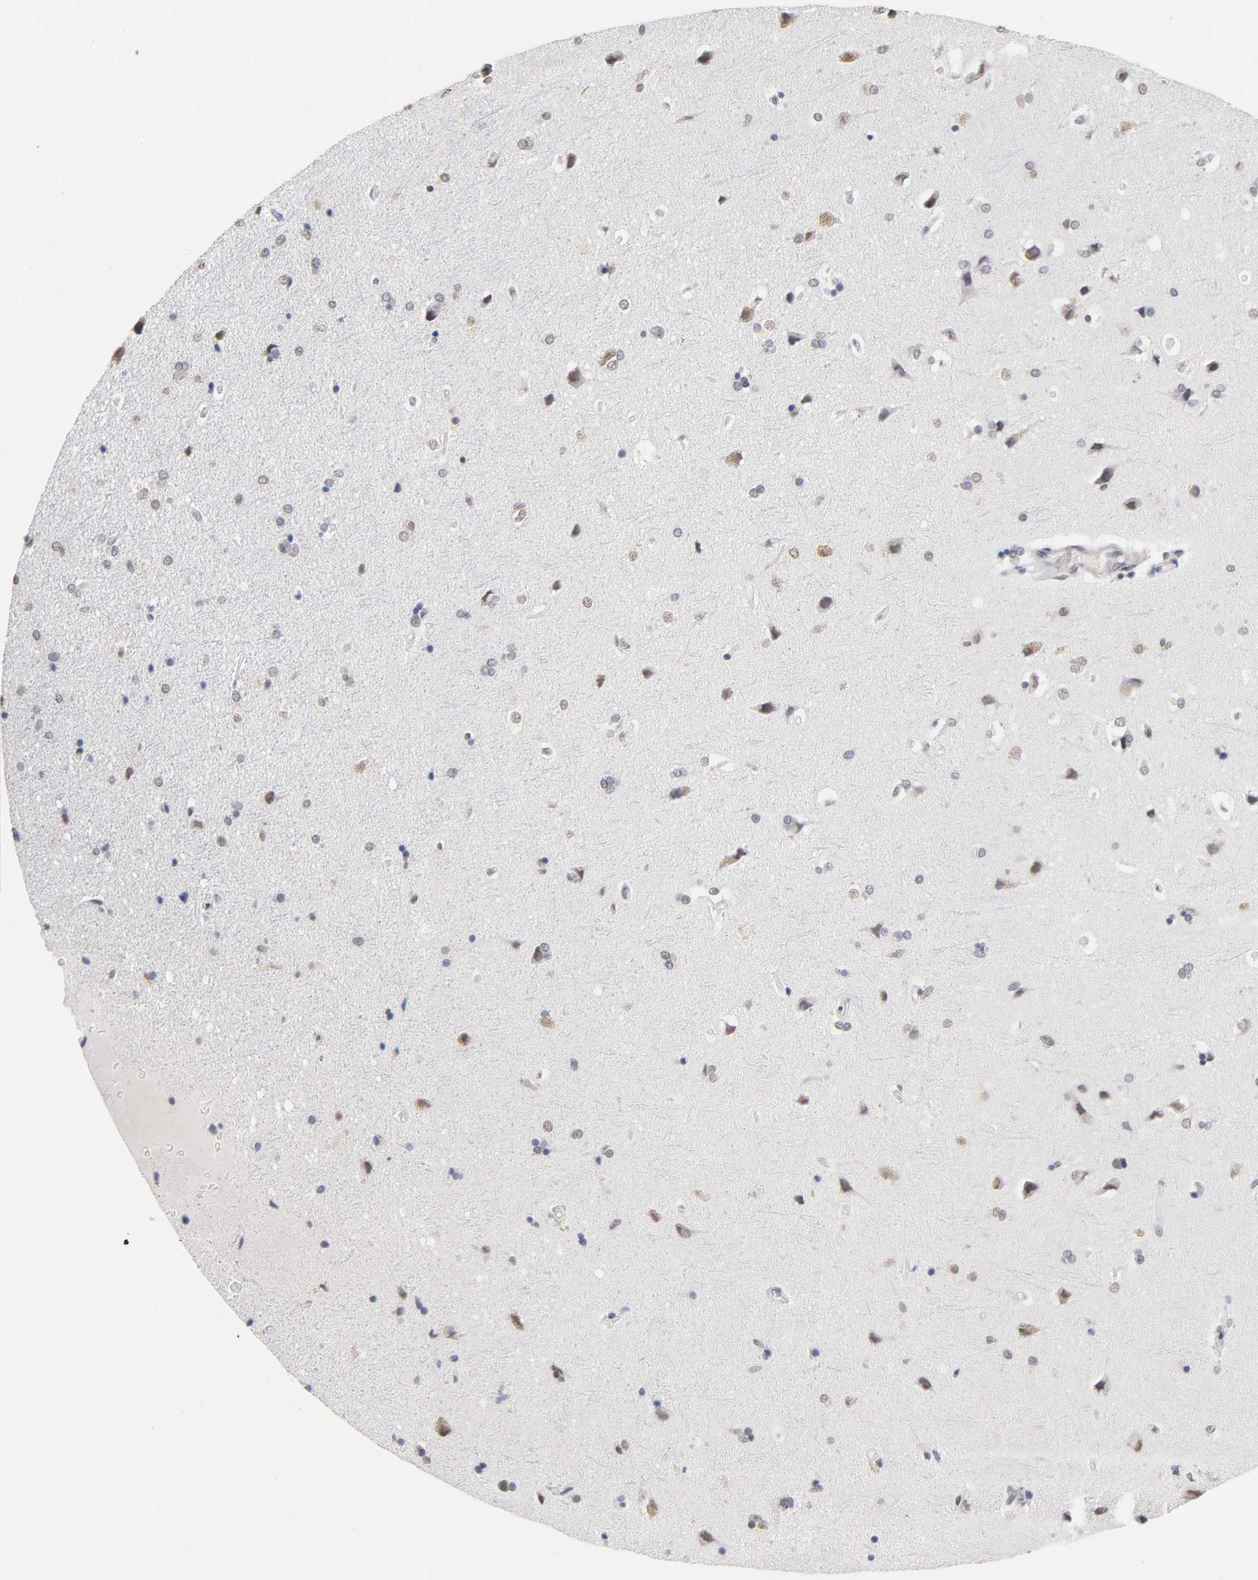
{"staining": {"intensity": "negative", "quantity": "none", "location": "none"}, "tissue": "cerebral cortex", "cell_type": "Endothelial cells", "image_type": "normal", "snomed": [{"axis": "morphology", "description": "Normal tissue, NOS"}, {"axis": "topography", "description": "Cerebral cortex"}], "caption": "Endothelial cells show no significant expression in benign cerebral cortex.", "gene": "CRABP2", "patient": {"sex": "male", "age": 62}}